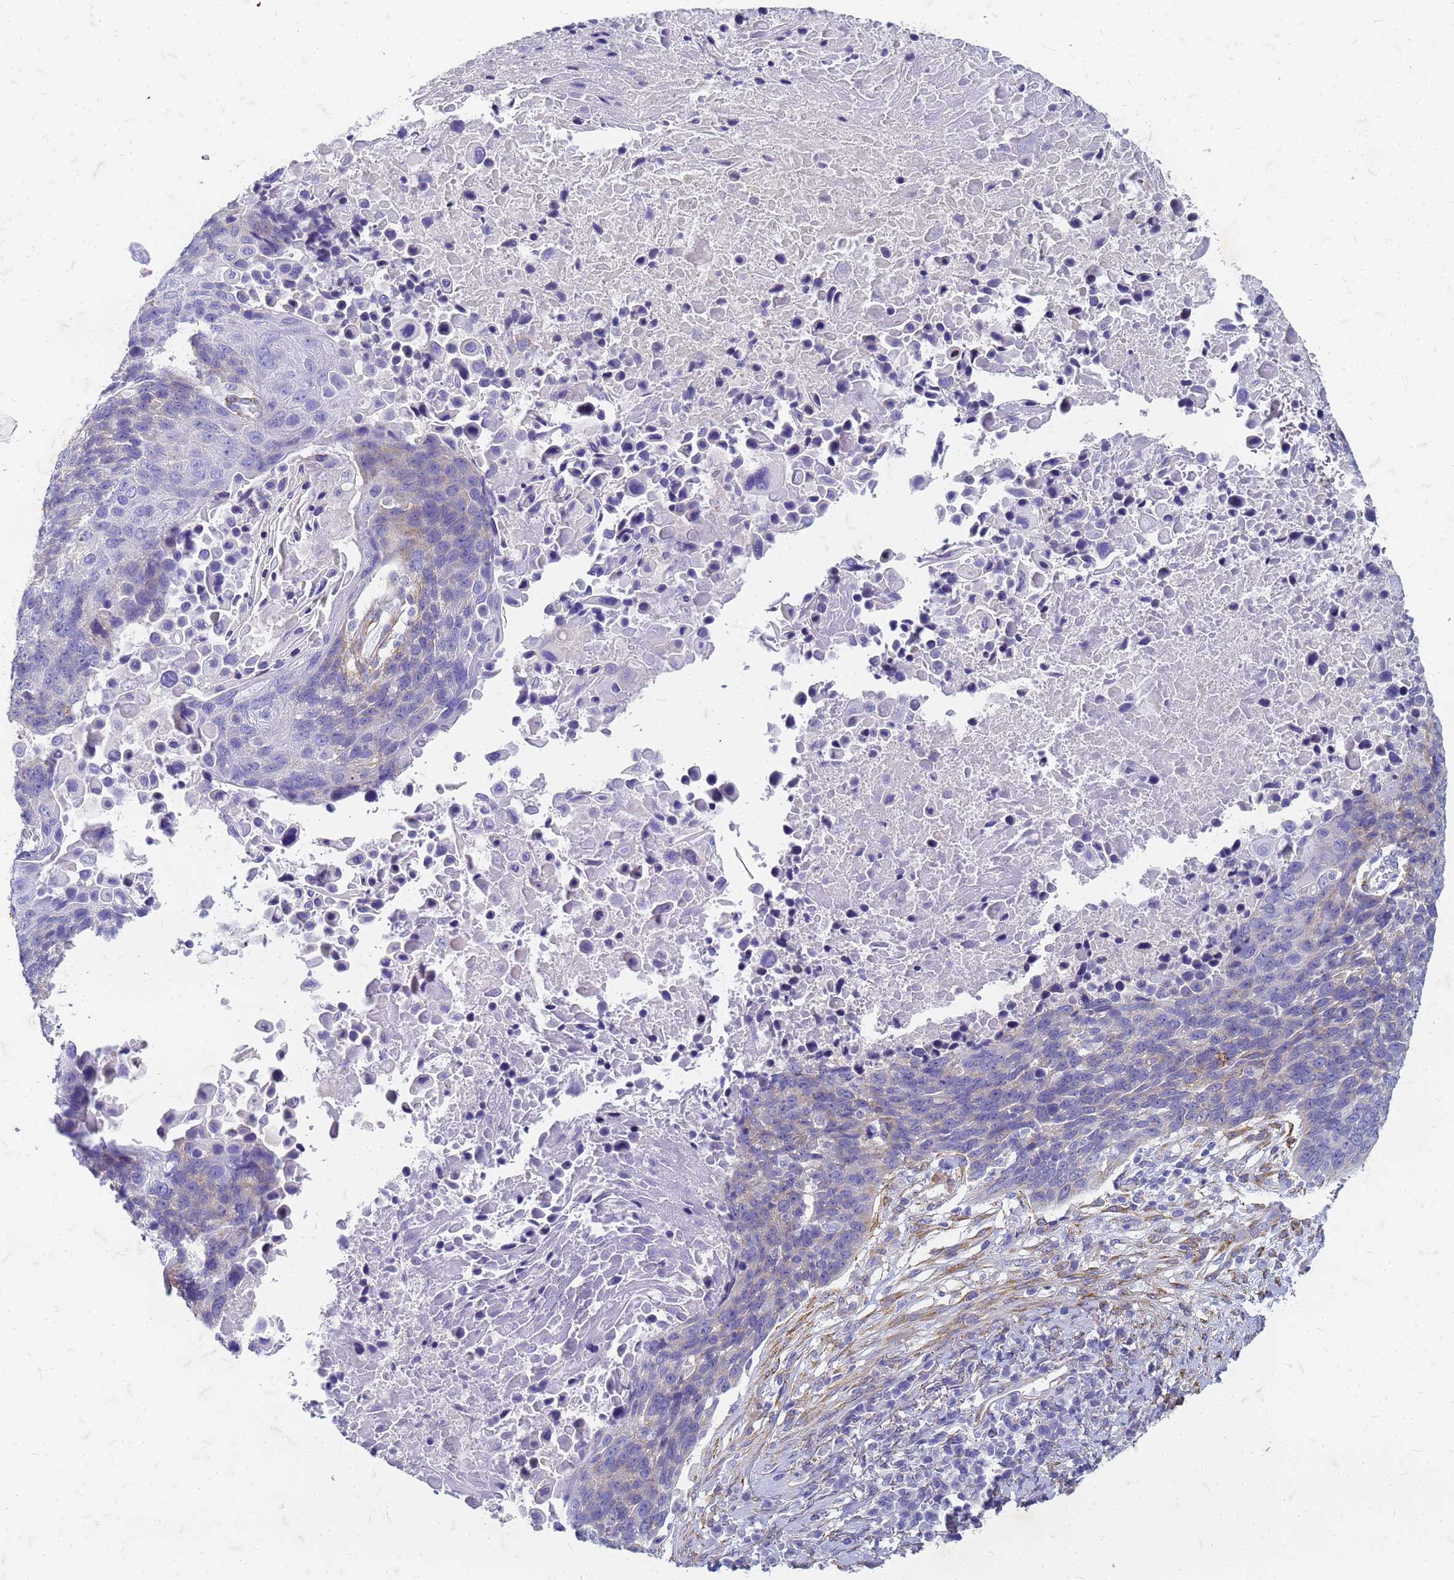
{"staining": {"intensity": "negative", "quantity": "none", "location": "none"}, "tissue": "lung cancer", "cell_type": "Tumor cells", "image_type": "cancer", "snomed": [{"axis": "morphology", "description": "Normal tissue, NOS"}, {"axis": "morphology", "description": "Squamous cell carcinoma, NOS"}, {"axis": "topography", "description": "Lymph node"}, {"axis": "topography", "description": "Lung"}], "caption": "Immunohistochemistry (IHC) of lung cancer demonstrates no staining in tumor cells. (DAB (3,3'-diaminobenzidine) IHC, high magnification).", "gene": "TRIM64B", "patient": {"sex": "male", "age": 66}}